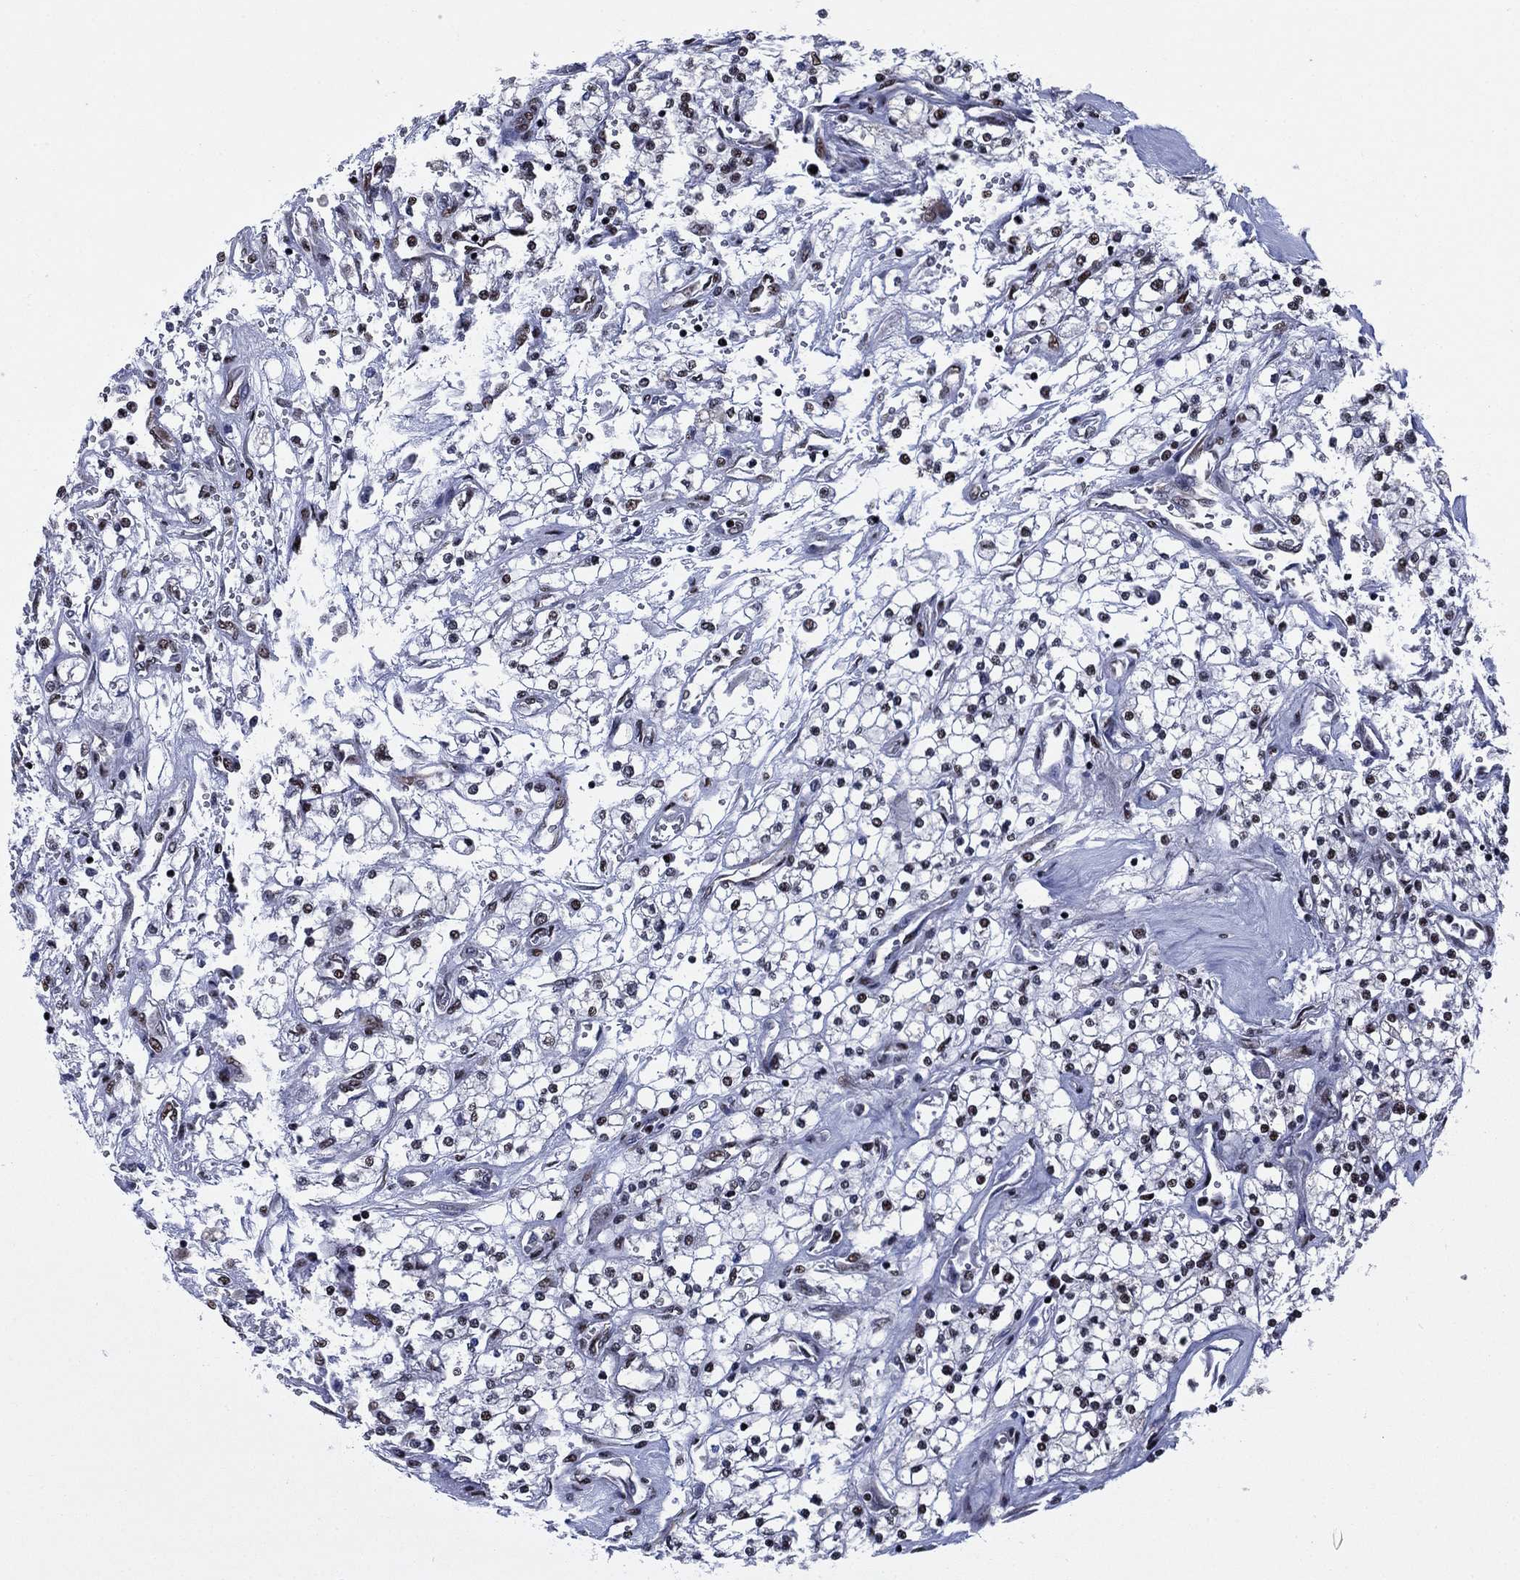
{"staining": {"intensity": "weak", "quantity": "<25%", "location": "nuclear"}, "tissue": "renal cancer", "cell_type": "Tumor cells", "image_type": "cancer", "snomed": [{"axis": "morphology", "description": "Adenocarcinoma, NOS"}, {"axis": "topography", "description": "Kidney"}], "caption": "Immunohistochemistry (IHC) micrograph of neoplastic tissue: renal adenocarcinoma stained with DAB shows no significant protein positivity in tumor cells.", "gene": "N4BP2", "patient": {"sex": "male", "age": 80}}